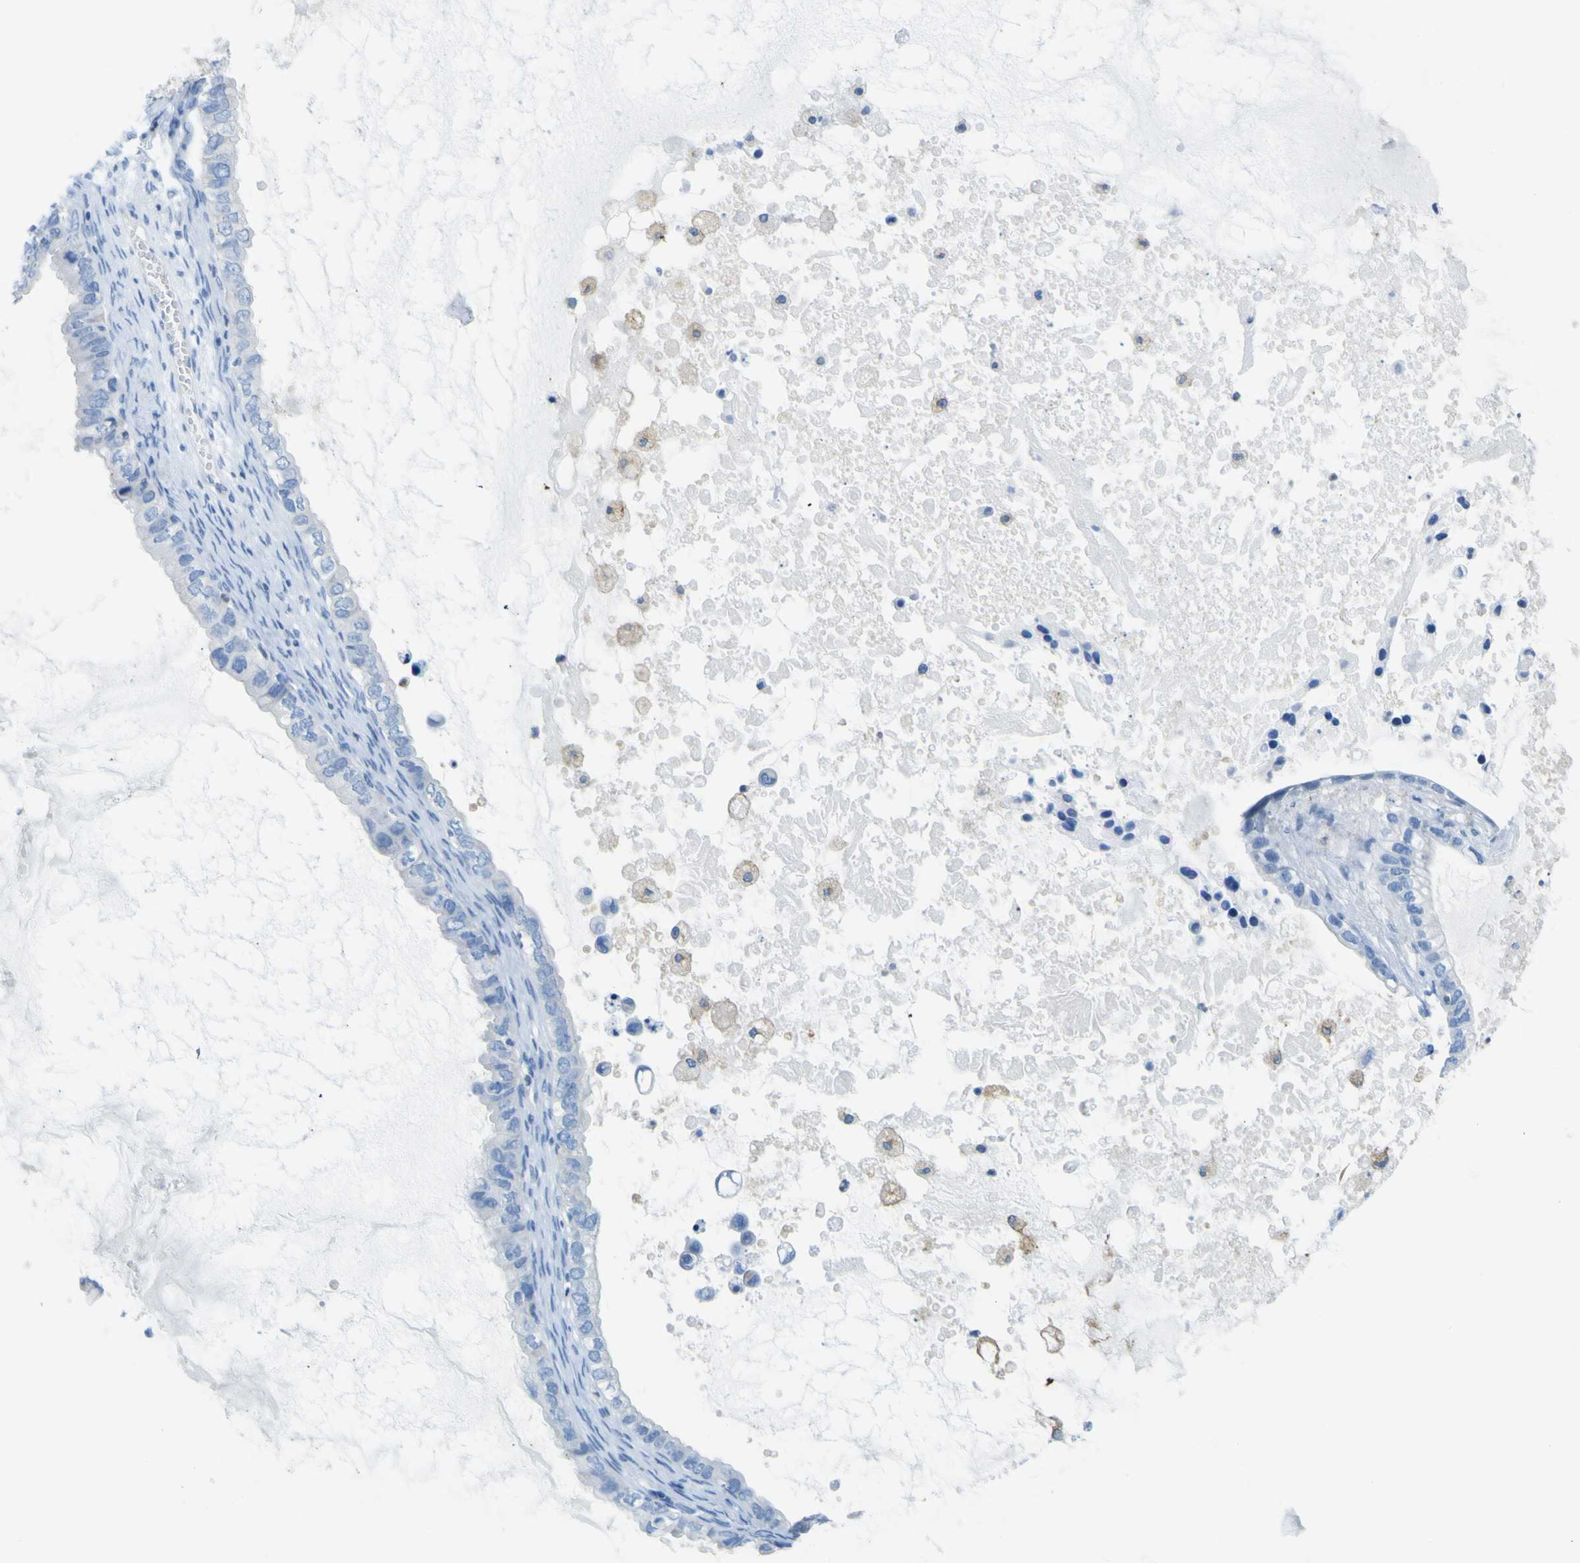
{"staining": {"intensity": "negative", "quantity": "none", "location": "none"}, "tissue": "ovarian cancer", "cell_type": "Tumor cells", "image_type": "cancer", "snomed": [{"axis": "morphology", "description": "Cystadenocarcinoma, mucinous, NOS"}, {"axis": "topography", "description": "Ovary"}], "caption": "Immunohistochemistry (IHC) image of ovarian cancer (mucinous cystadenocarcinoma) stained for a protein (brown), which displays no positivity in tumor cells.", "gene": "ACSL1", "patient": {"sex": "female", "age": 80}}